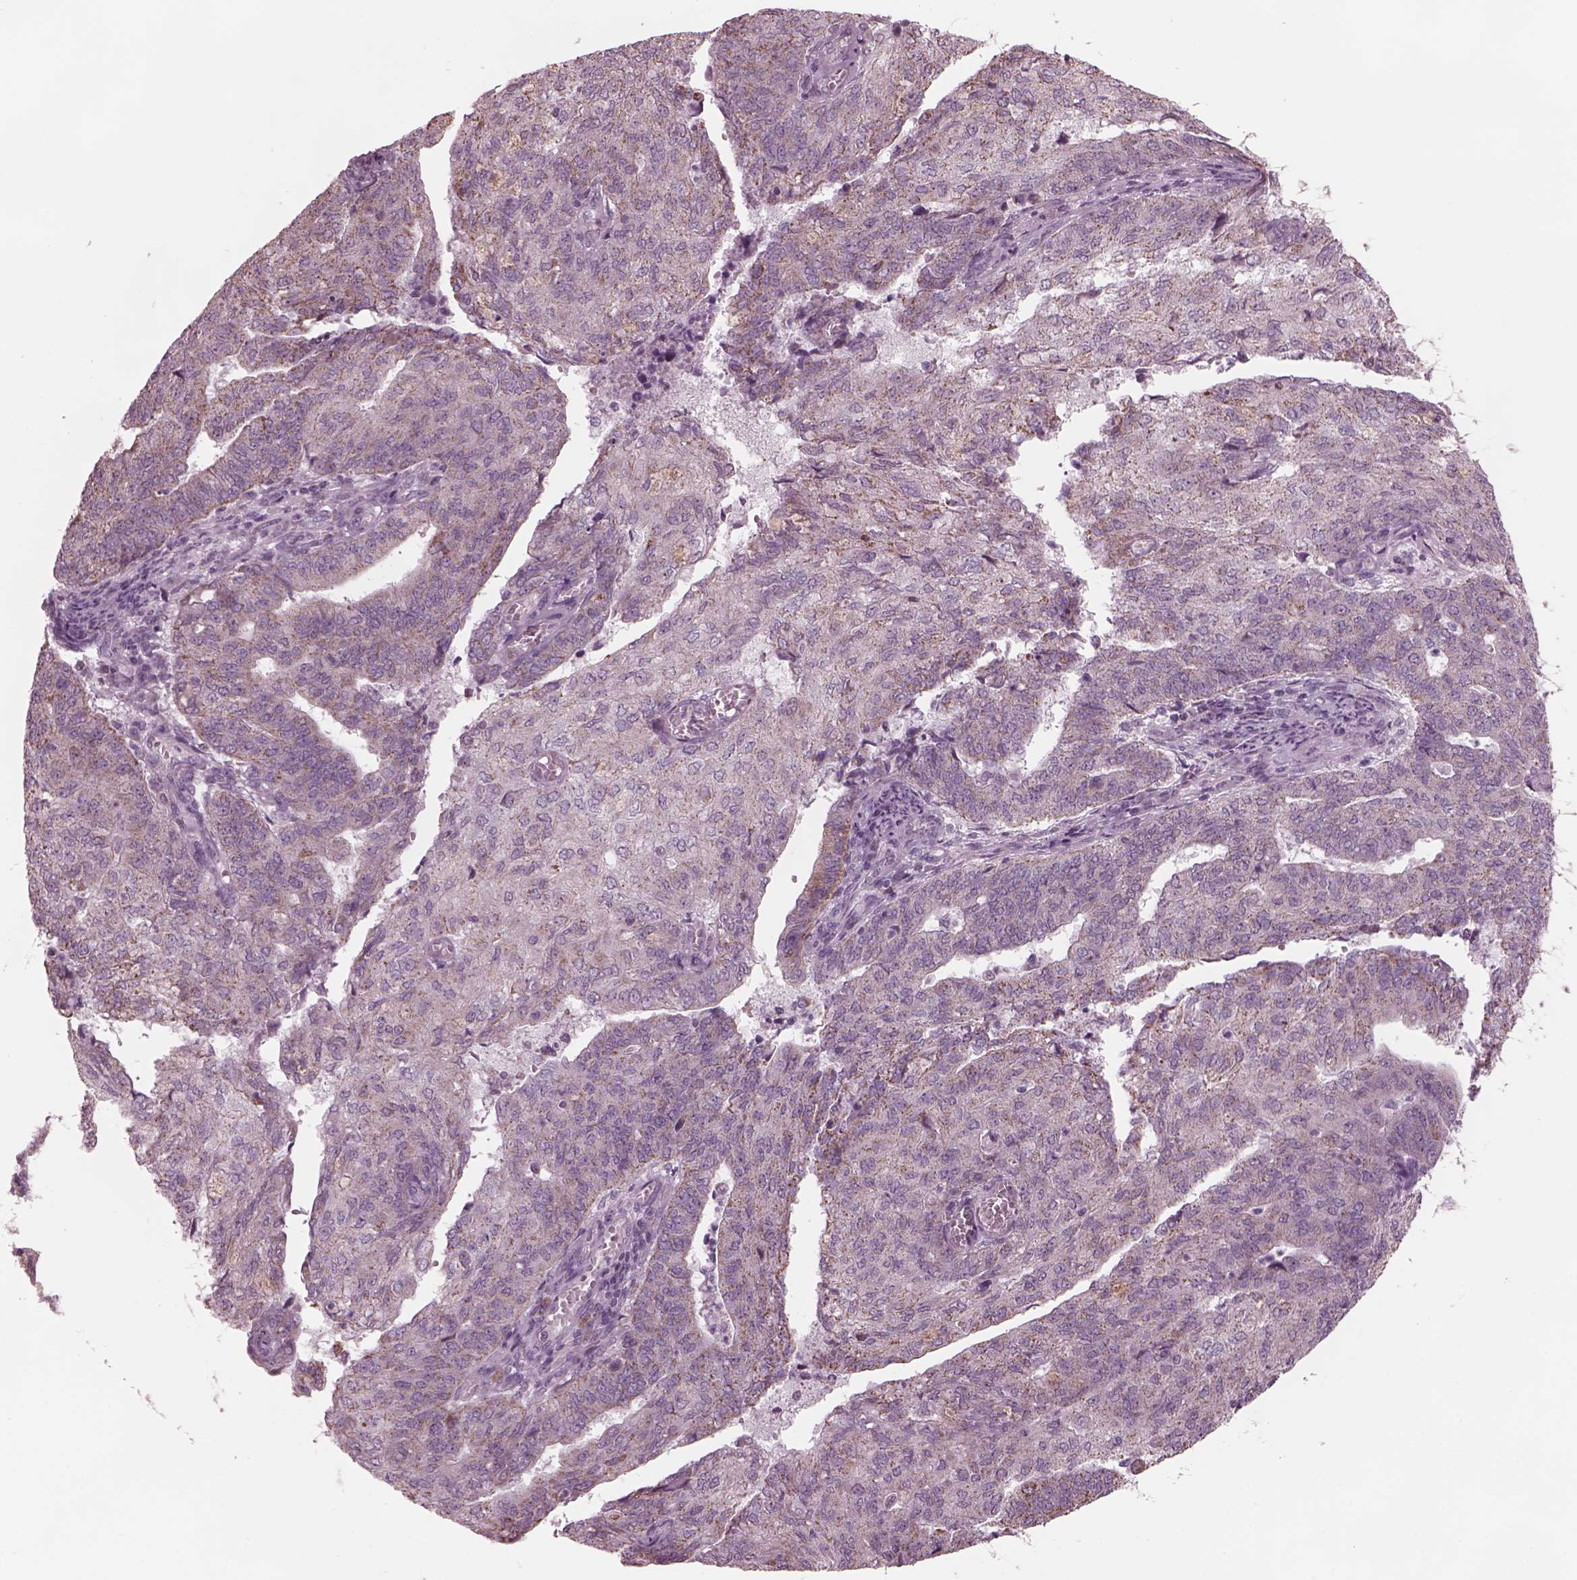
{"staining": {"intensity": "moderate", "quantity": "<25%", "location": "cytoplasmic/membranous"}, "tissue": "endometrial cancer", "cell_type": "Tumor cells", "image_type": "cancer", "snomed": [{"axis": "morphology", "description": "Adenocarcinoma, NOS"}, {"axis": "topography", "description": "Endometrium"}], "caption": "A photomicrograph of human endometrial cancer stained for a protein displays moderate cytoplasmic/membranous brown staining in tumor cells.", "gene": "CELSR3", "patient": {"sex": "female", "age": 82}}